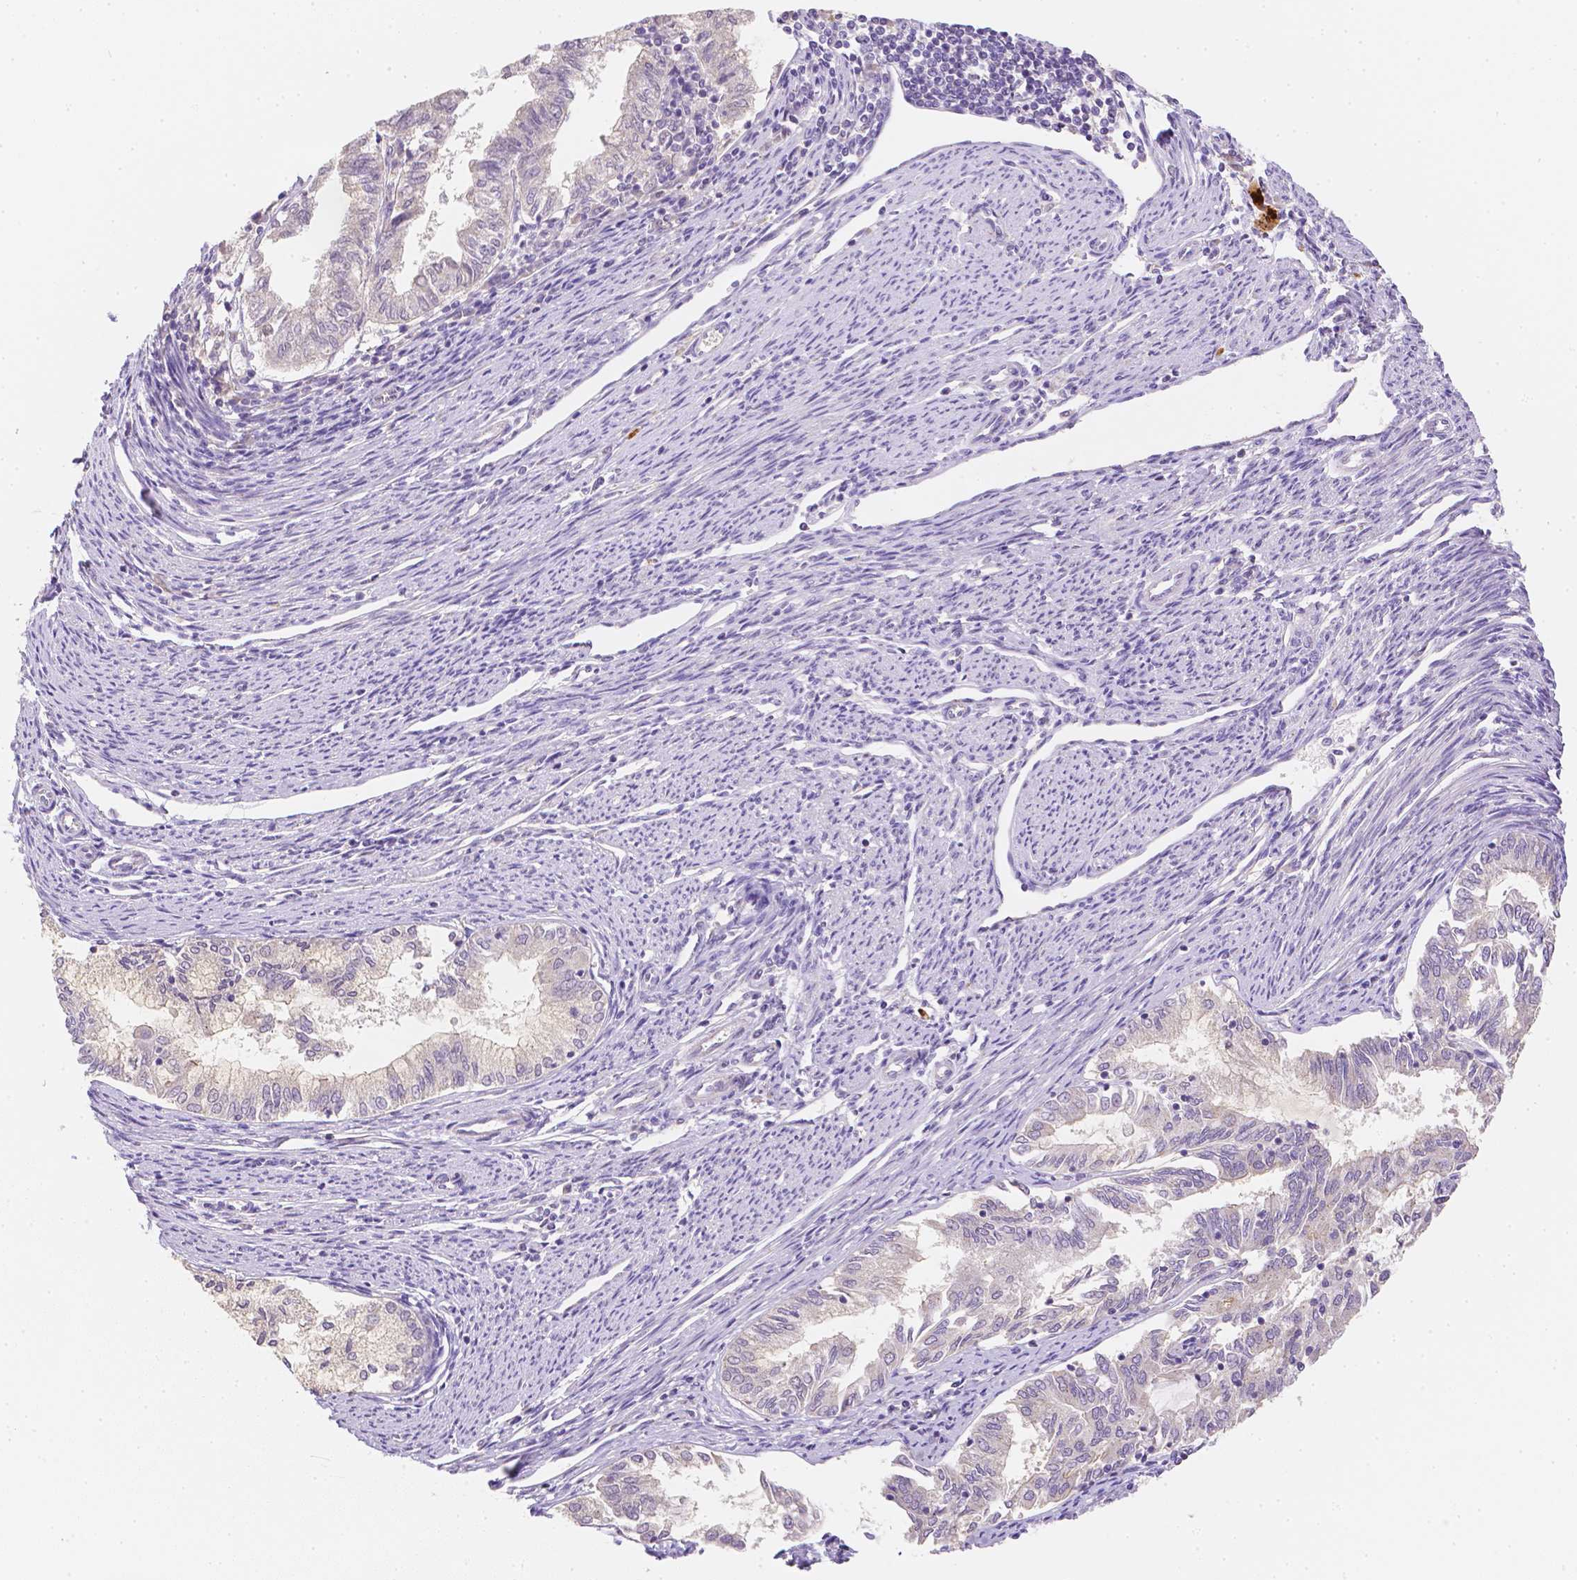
{"staining": {"intensity": "weak", "quantity": "25%-75%", "location": "cytoplasmic/membranous"}, "tissue": "endometrial cancer", "cell_type": "Tumor cells", "image_type": "cancer", "snomed": [{"axis": "morphology", "description": "Adenocarcinoma, NOS"}, {"axis": "topography", "description": "Endometrium"}], "caption": "IHC (DAB) staining of human endometrial cancer (adenocarcinoma) demonstrates weak cytoplasmic/membranous protein expression in approximately 25%-75% of tumor cells.", "gene": "C10orf67", "patient": {"sex": "female", "age": 79}}